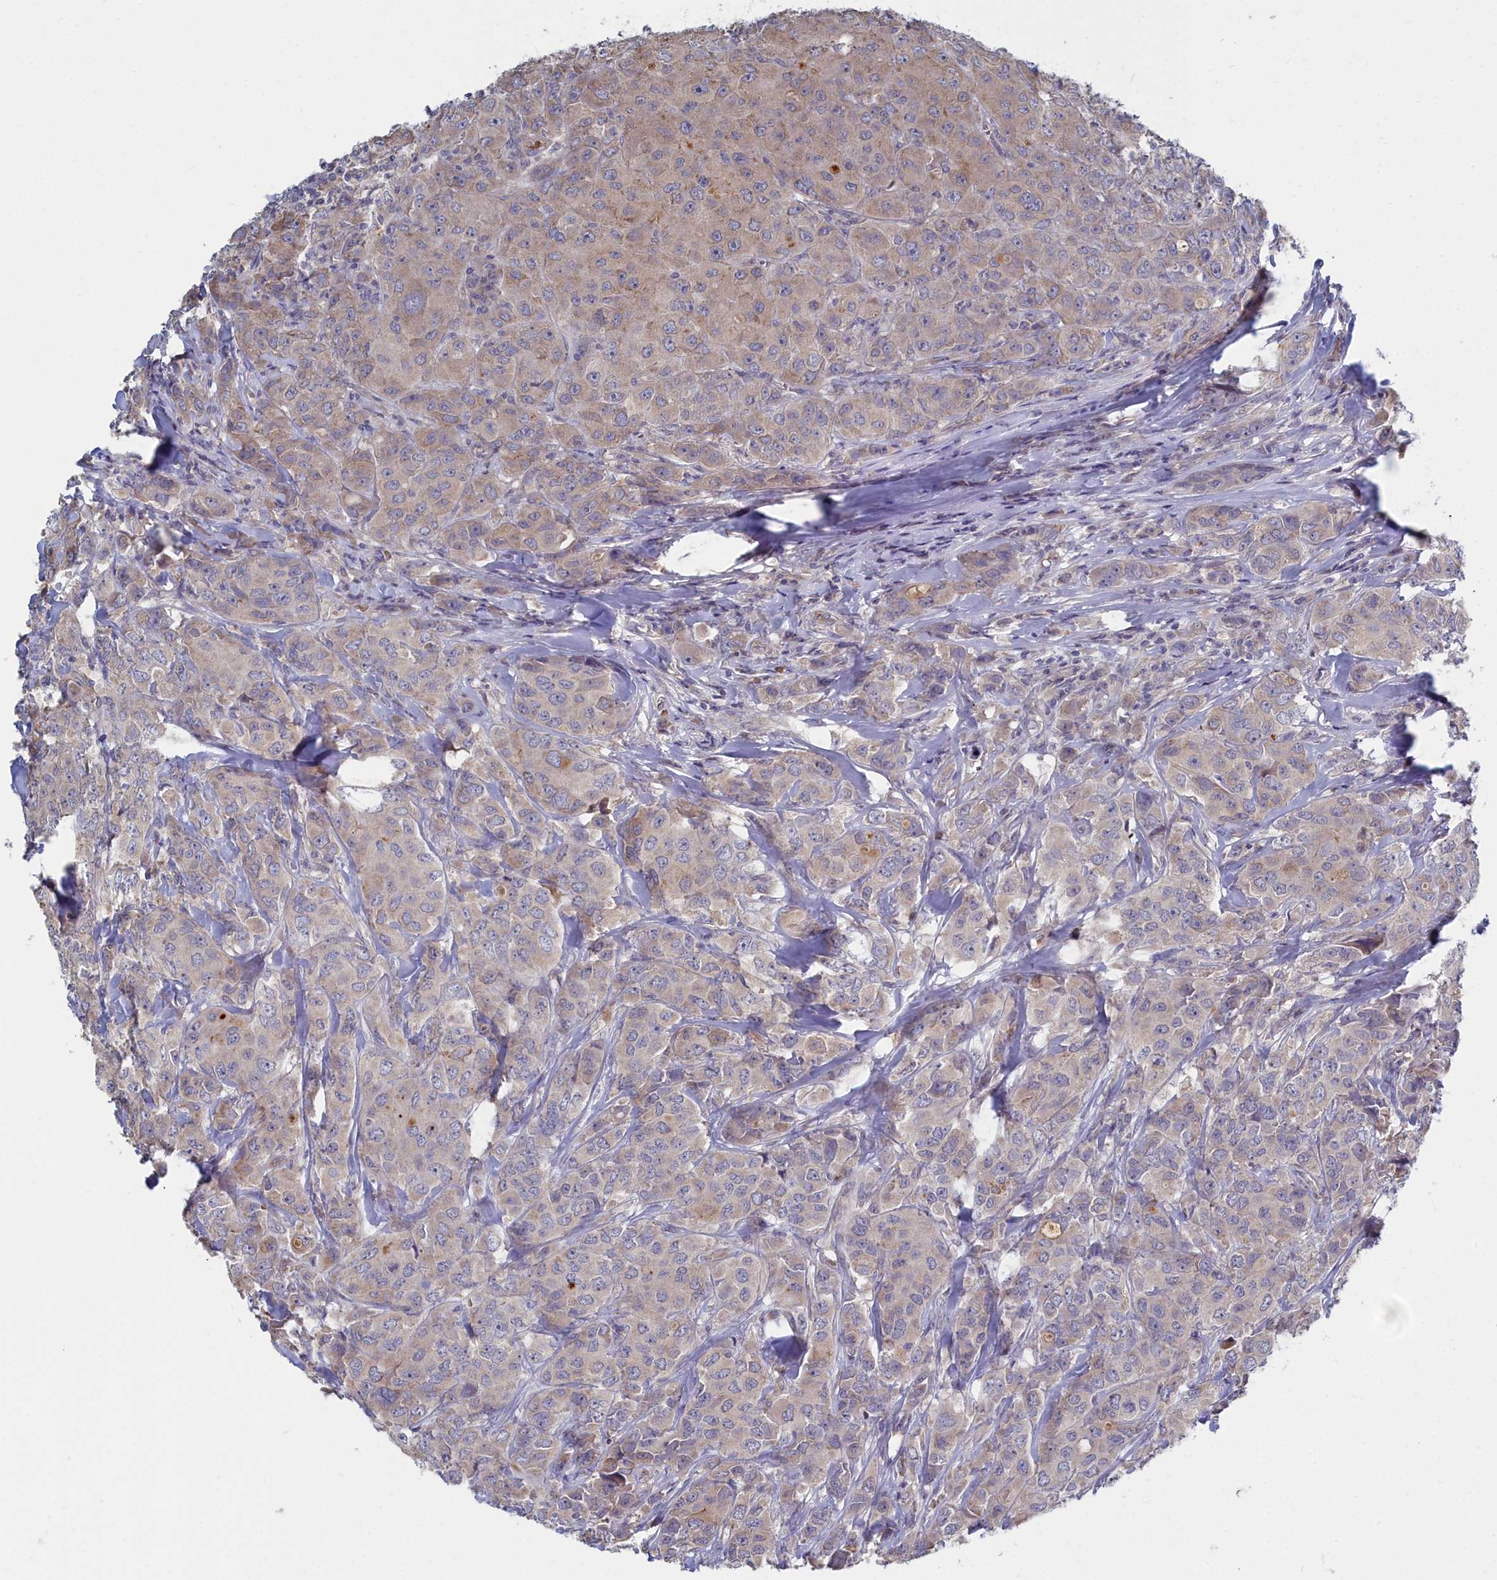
{"staining": {"intensity": "weak", "quantity": "25%-75%", "location": "cytoplasmic/membranous"}, "tissue": "breast cancer", "cell_type": "Tumor cells", "image_type": "cancer", "snomed": [{"axis": "morphology", "description": "Duct carcinoma"}, {"axis": "topography", "description": "Breast"}], "caption": "A high-resolution image shows IHC staining of breast cancer (infiltrating ductal carcinoma), which displays weak cytoplasmic/membranous expression in approximately 25%-75% of tumor cells. (DAB IHC, brown staining for protein, blue staining for nuclei).", "gene": "RDX", "patient": {"sex": "female", "age": 43}}